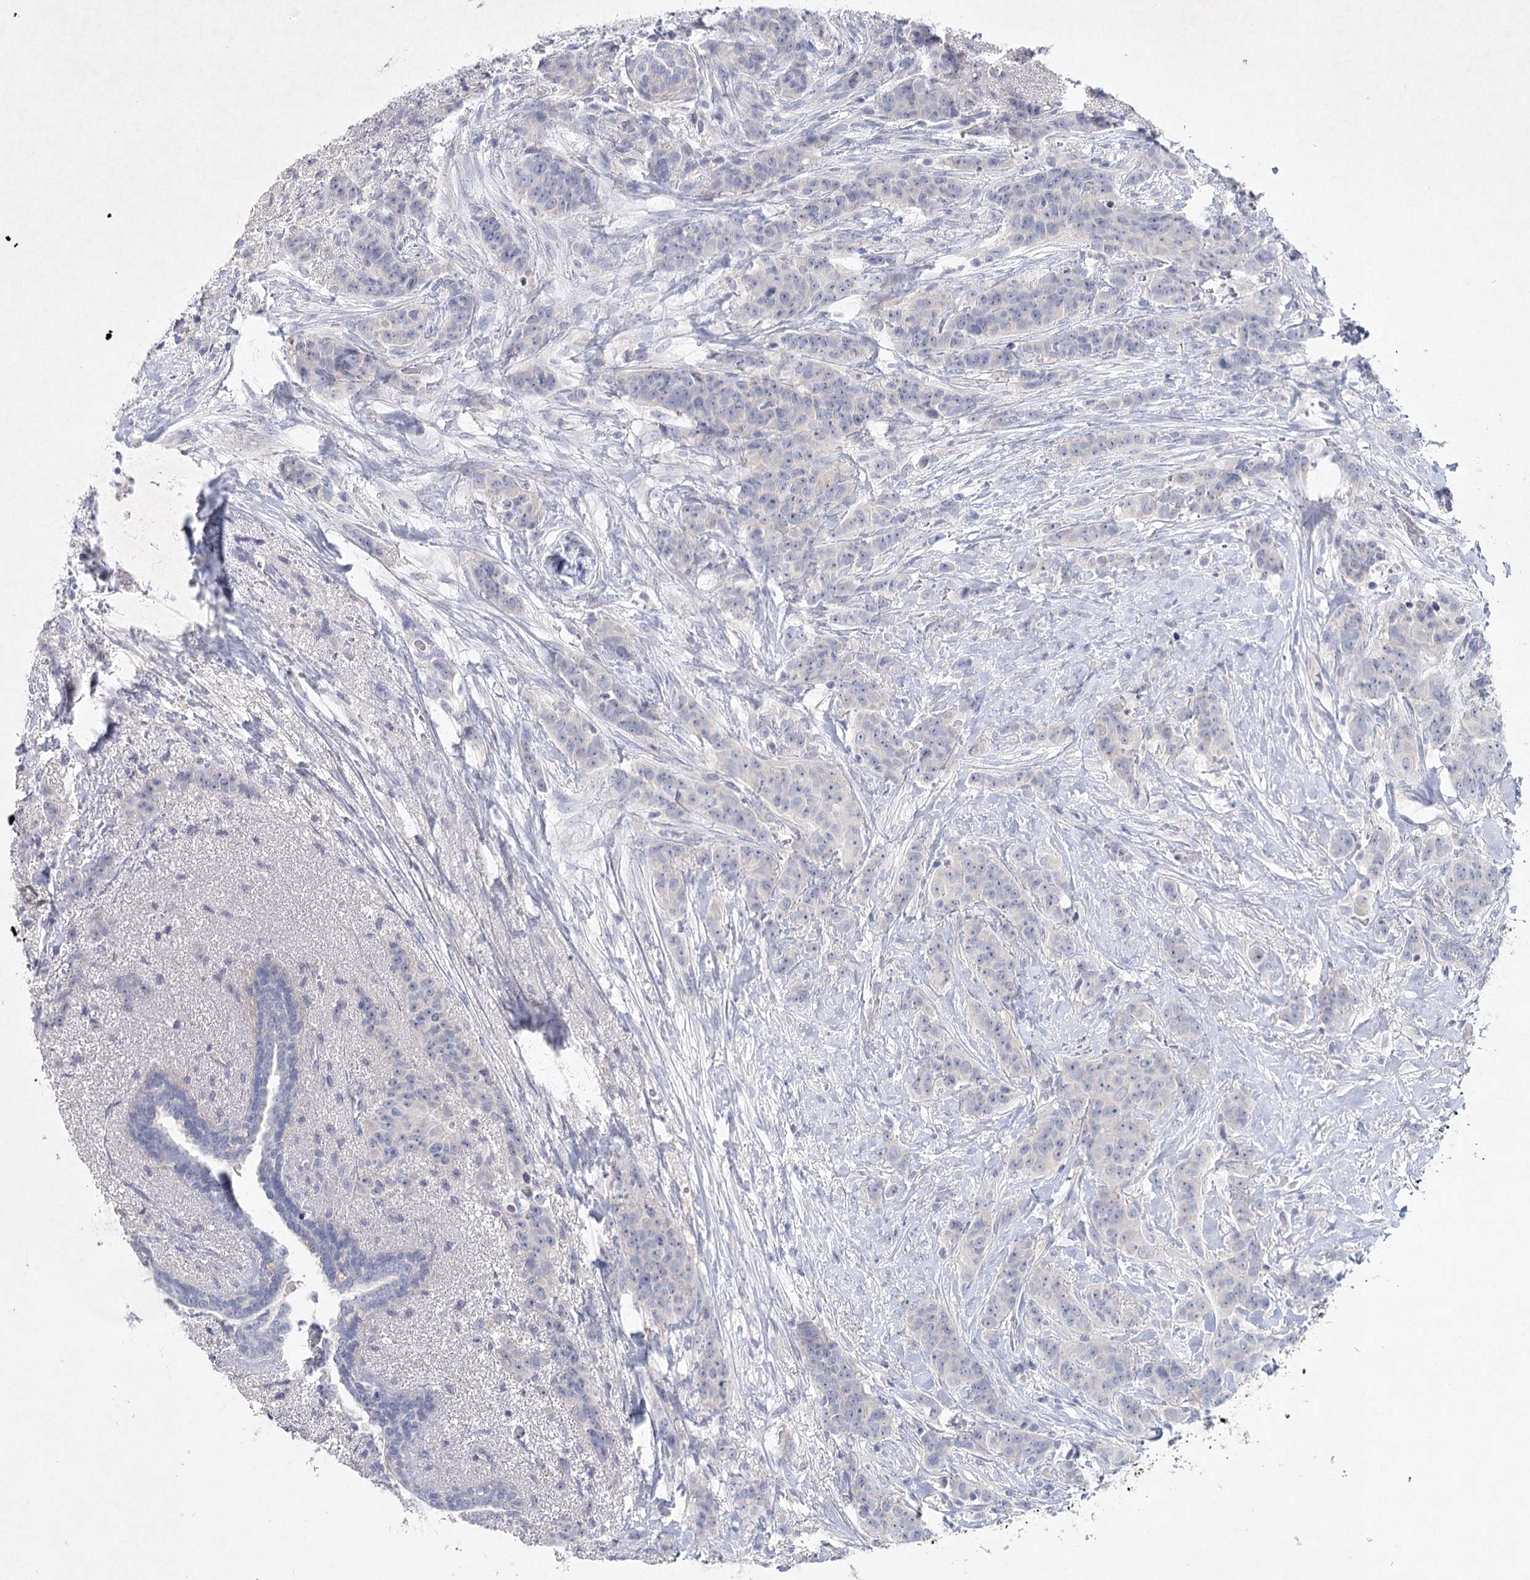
{"staining": {"intensity": "negative", "quantity": "none", "location": "none"}, "tissue": "breast cancer", "cell_type": "Tumor cells", "image_type": "cancer", "snomed": [{"axis": "morphology", "description": "Duct carcinoma"}, {"axis": "topography", "description": "Breast"}], "caption": "Immunohistochemistry micrograph of human breast invasive ductal carcinoma stained for a protein (brown), which exhibits no positivity in tumor cells.", "gene": "MAP3K13", "patient": {"sex": "female", "age": 40}}